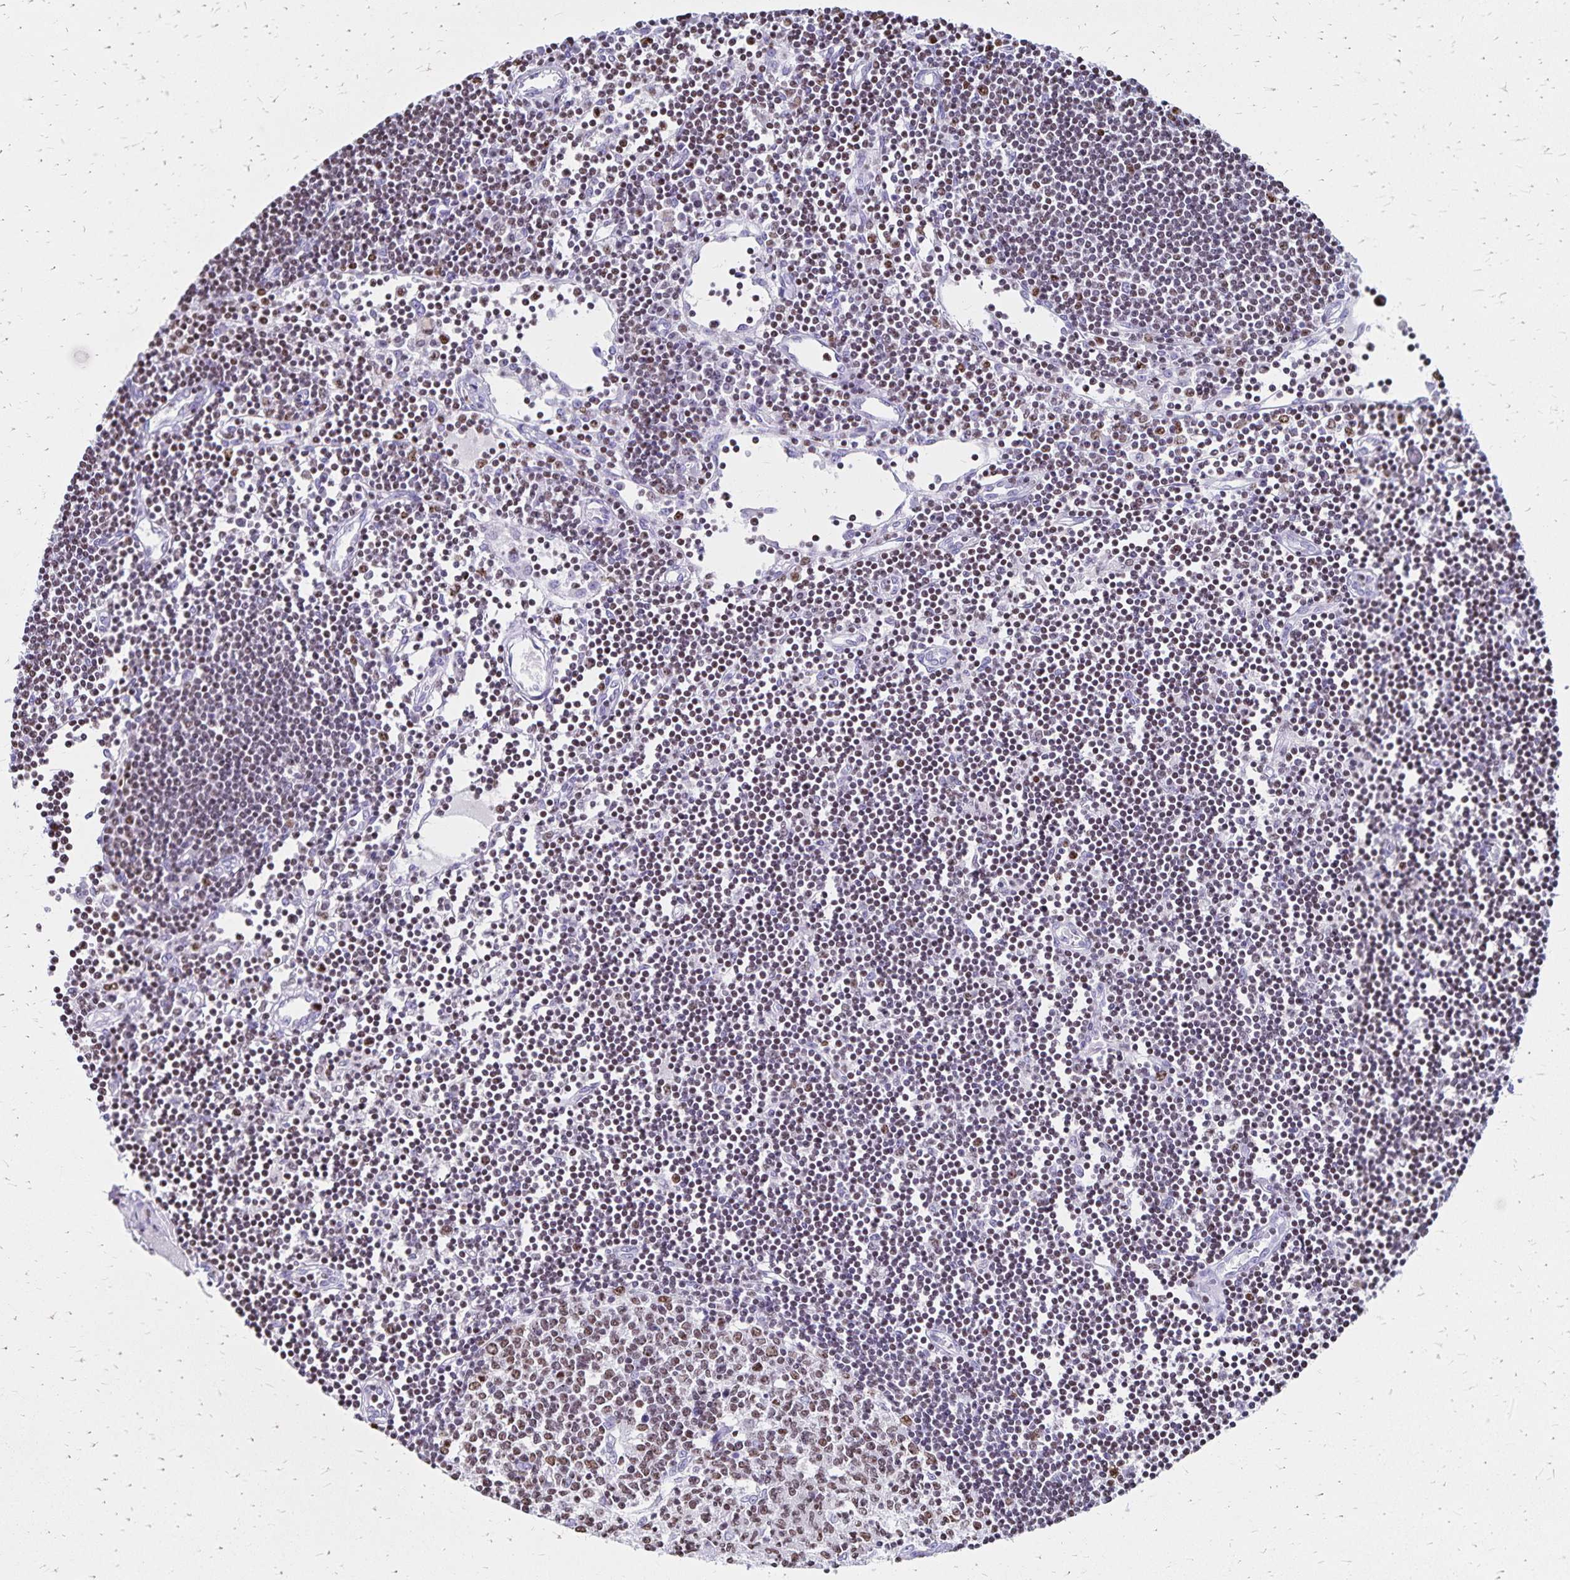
{"staining": {"intensity": "weak", "quantity": "25%-75%", "location": "nuclear"}, "tissue": "lymph node", "cell_type": "Germinal center cells", "image_type": "normal", "snomed": [{"axis": "morphology", "description": "Normal tissue, NOS"}, {"axis": "topography", "description": "Lymph node"}], "caption": "An immunohistochemistry (IHC) micrograph of benign tissue is shown. Protein staining in brown shows weak nuclear positivity in lymph node within germinal center cells.", "gene": "IKZF1", "patient": {"sex": "female", "age": 65}}